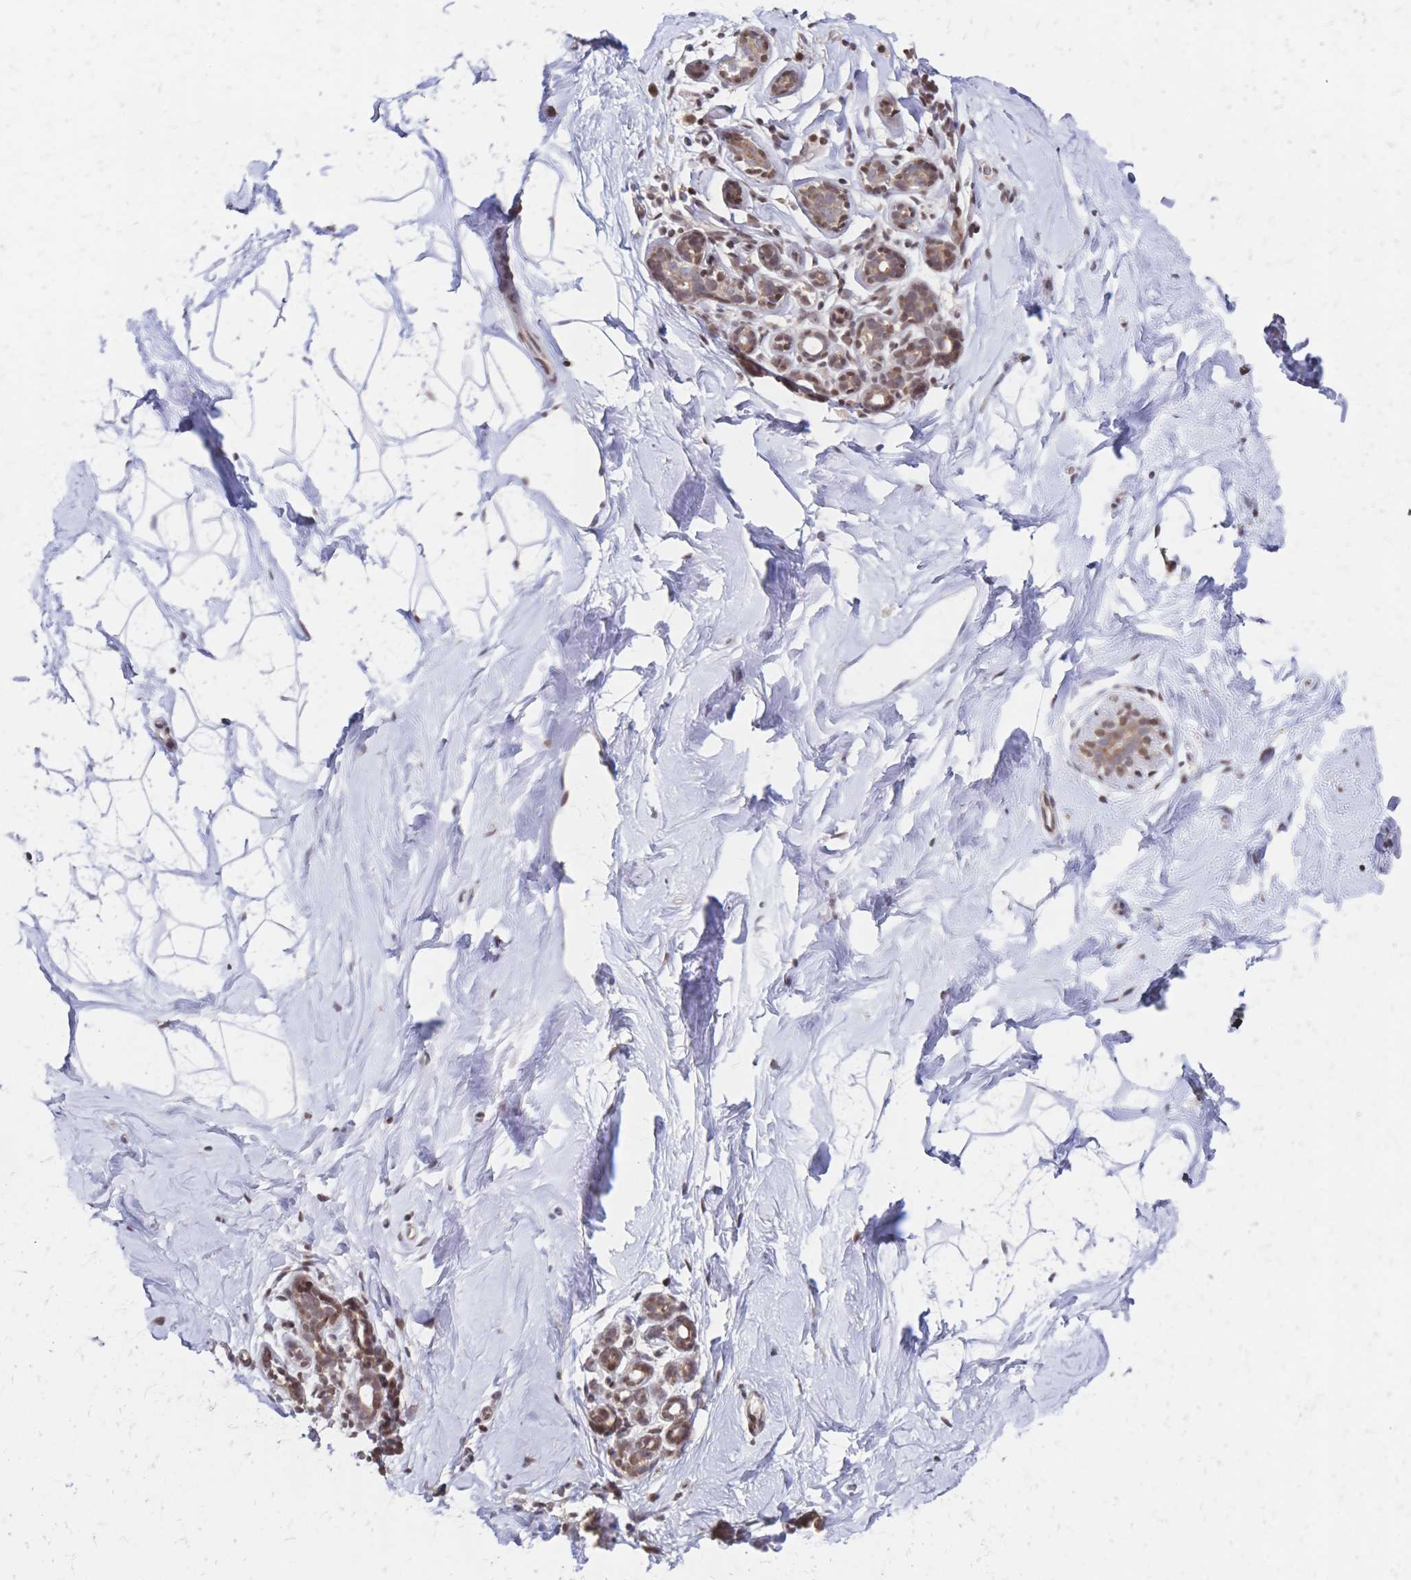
{"staining": {"intensity": "negative", "quantity": "none", "location": "none"}, "tissue": "breast", "cell_type": "Adipocytes", "image_type": "normal", "snomed": [{"axis": "morphology", "description": "Normal tissue, NOS"}, {"axis": "topography", "description": "Breast"}], "caption": "Protein analysis of benign breast displays no significant expression in adipocytes. (Brightfield microscopy of DAB immunohistochemistry at high magnification).", "gene": "CBX7", "patient": {"sex": "female", "age": 32}}